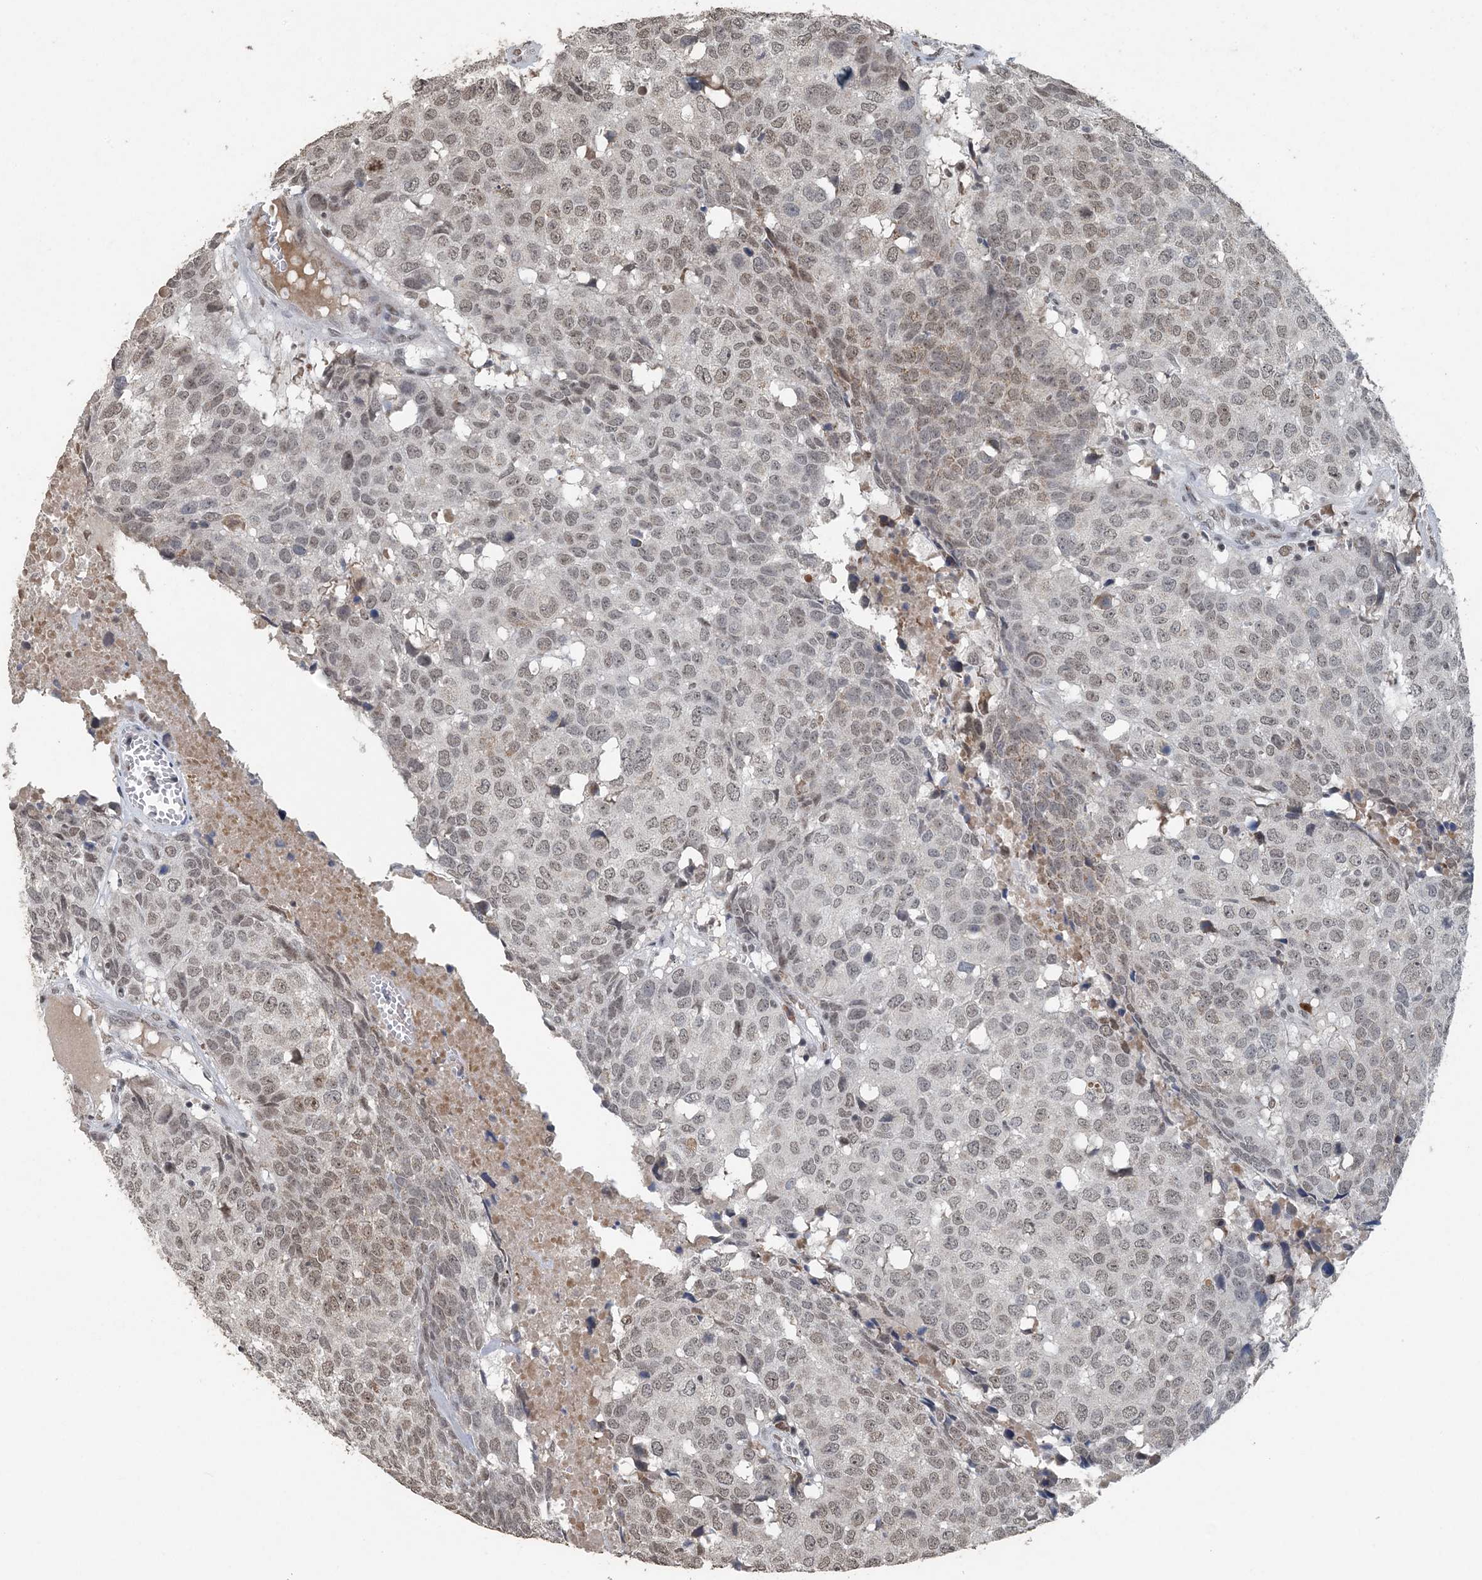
{"staining": {"intensity": "weak", "quantity": ">75%", "location": "nuclear"}, "tissue": "head and neck cancer", "cell_type": "Tumor cells", "image_type": "cancer", "snomed": [{"axis": "morphology", "description": "Squamous cell carcinoma, NOS"}, {"axis": "topography", "description": "Head-Neck"}], "caption": "Protein staining by IHC shows weak nuclear staining in about >75% of tumor cells in head and neck squamous cell carcinoma.", "gene": "MBD2", "patient": {"sex": "male", "age": 66}}